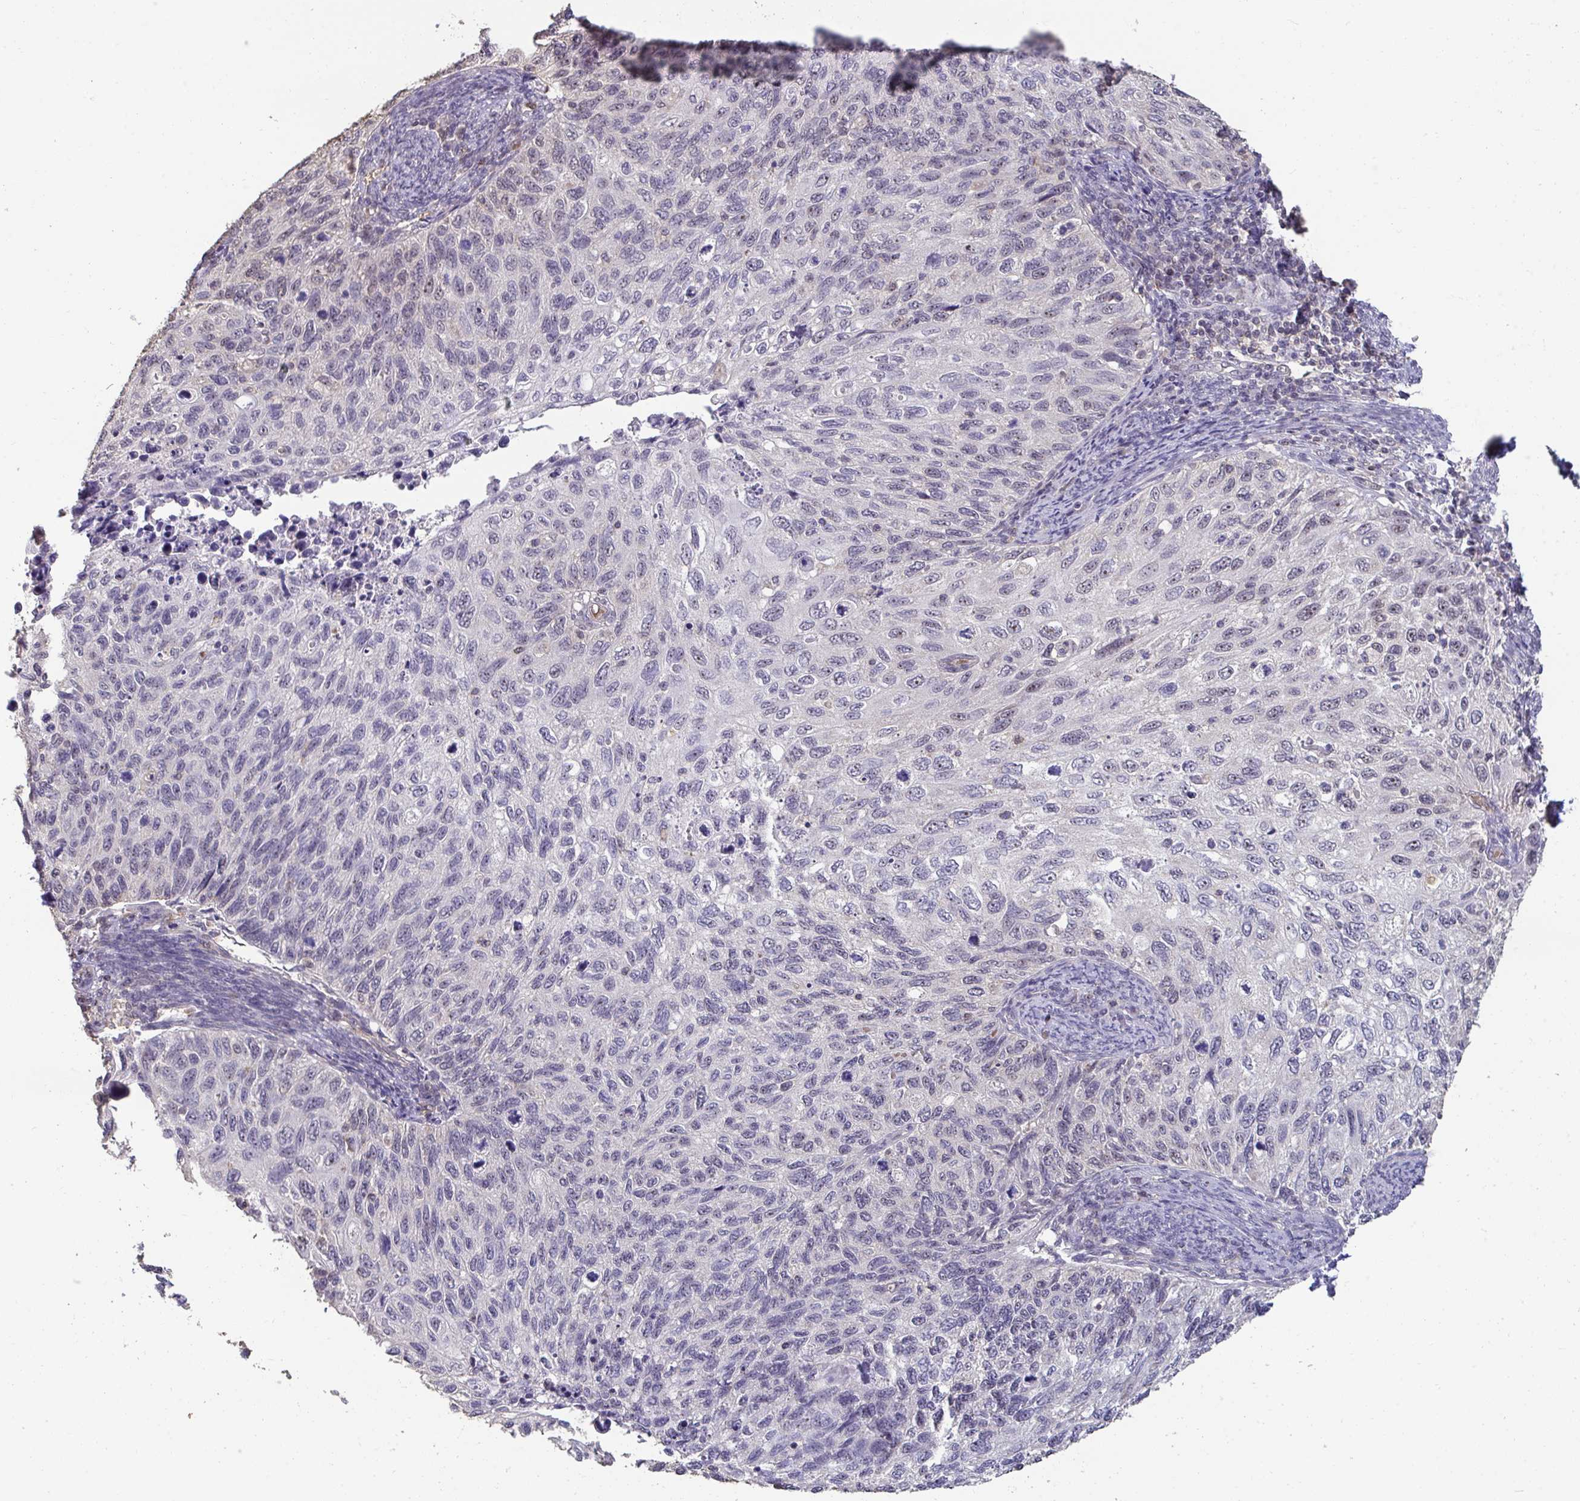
{"staining": {"intensity": "weak", "quantity": "<25%", "location": "nuclear"}, "tissue": "cervical cancer", "cell_type": "Tumor cells", "image_type": "cancer", "snomed": [{"axis": "morphology", "description": "Squamous cell carcinoma, NOS"}, {"axis": "topography", "description": "Cervix"}], "caption": "This image is of cervical cancer stained with immunohistochemistry (IHC) to label a protein in brown with the nuclei are counter-stained blue. There is no expression in tumor cells.", "gene": "SENP3", "patient": {"sex": "female", "age": 70}}